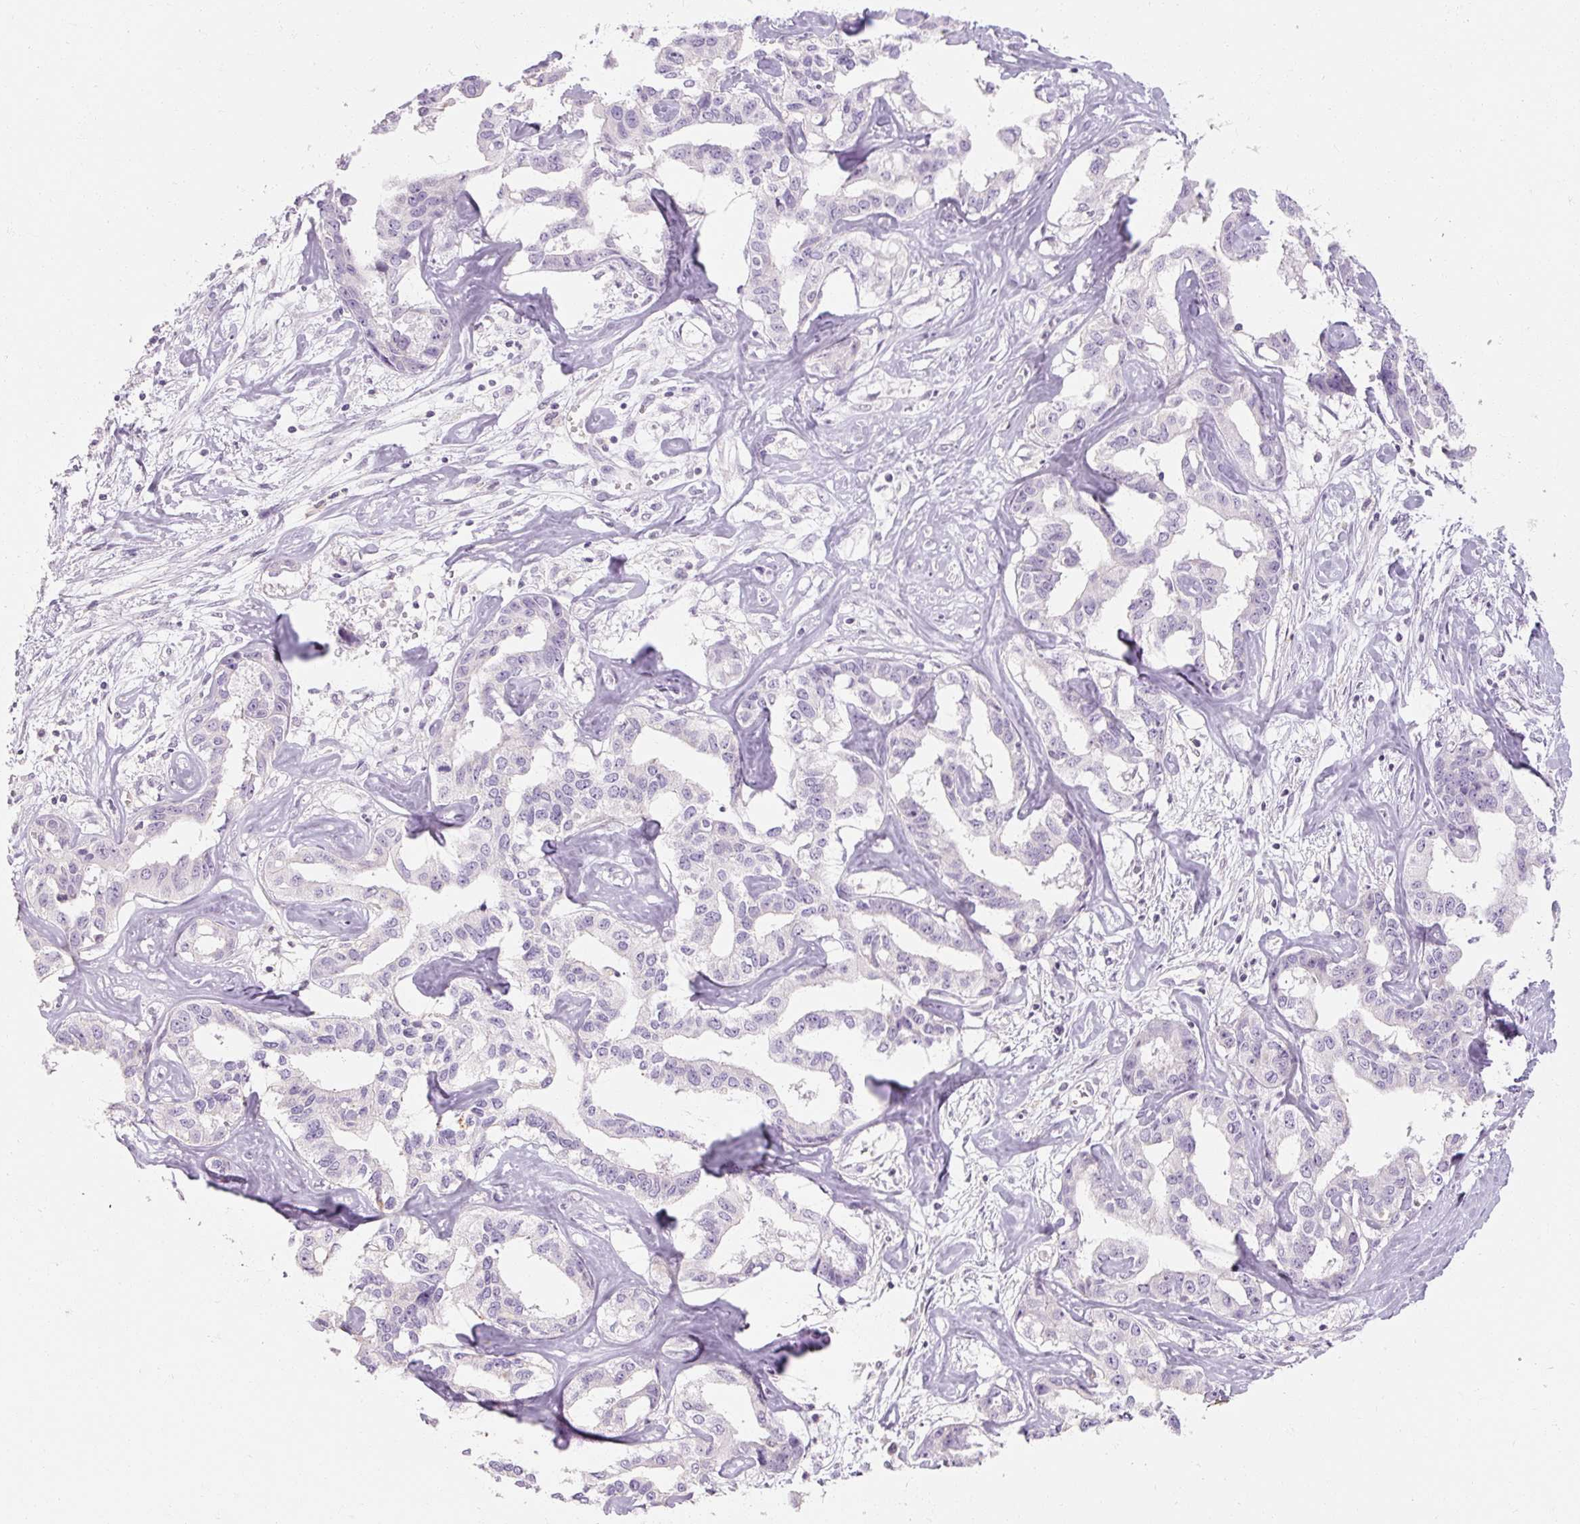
{"staining": {"intensity": "negative", "quantity": "none", "location": "none"}, "tissue": "liver cancer", "cell_type": "Tumor cells", "image_type": "cancer", "snomed": [{"axis": "morphology", "description": "Cholangiocarcinoma"}, {"axis": "topography", "description": "Liver"}], "caption": "Liver cancer (cholangiocarcinoma) was stained to show a protein in brown. There is no significant staining in tumor cells. (Brightfield microscopy of DAB (3,3'-diaminobenzidine) IHC at high magnification).", "gene": "NFE2L3", "patient": {"sex": "male", "age": 59}}